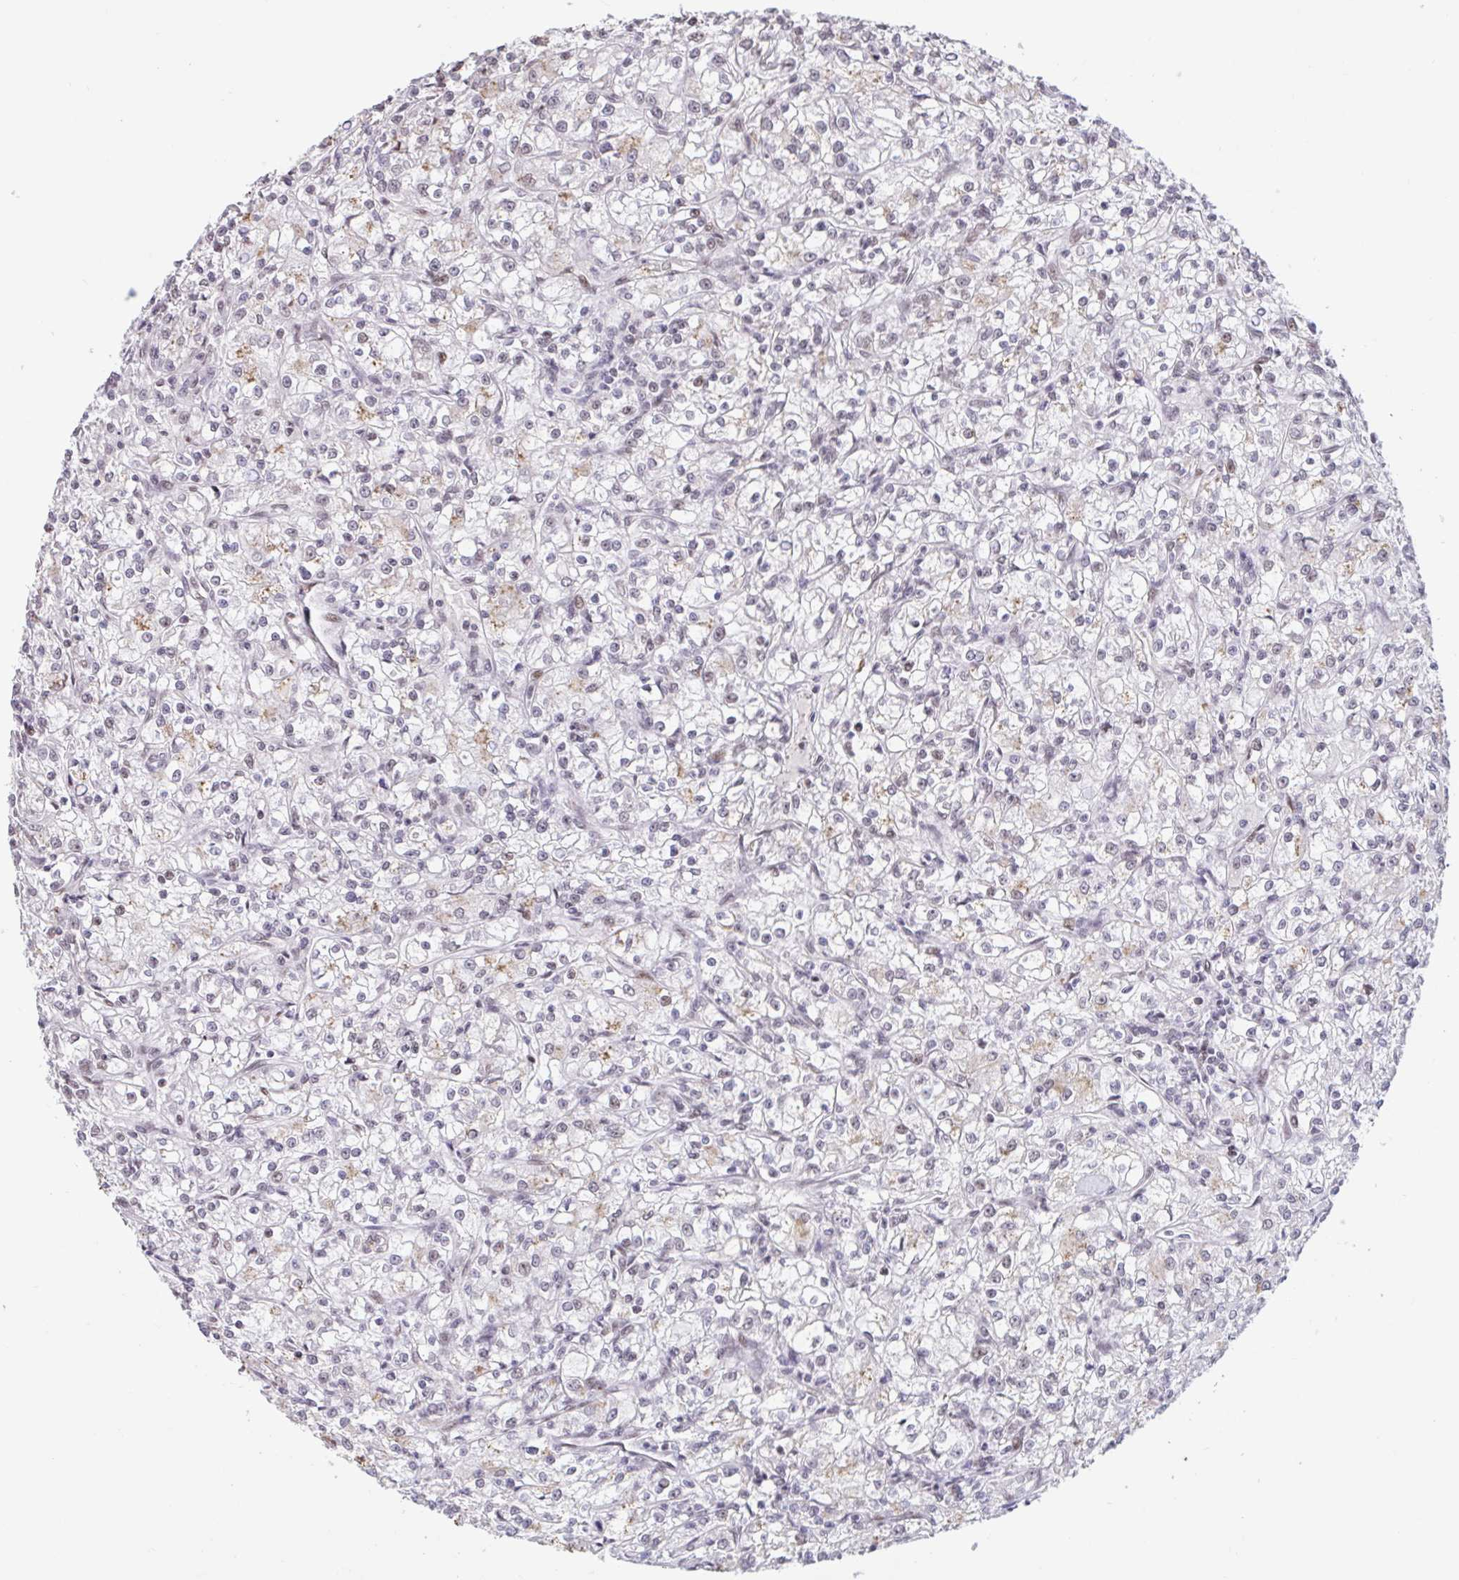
{"staining": {"intensity": "negative", "quantity": "none", "location": "none"}, "tissue": "renal cancer", "cell_type": "Tumor cells", "image_type": "cancer", "snomed": [{"axis": "morphology", "description": "Adenocarcinoma, NOS"}, {"axis": "topography", "description": "Kidney"}], "caption": "Protein analysis of adenocarcinoma (renal) reveals no significant positivity in tumor cells.", "gene": "CBFA2T2", "patient": {"sex": "female", "age": 59}}